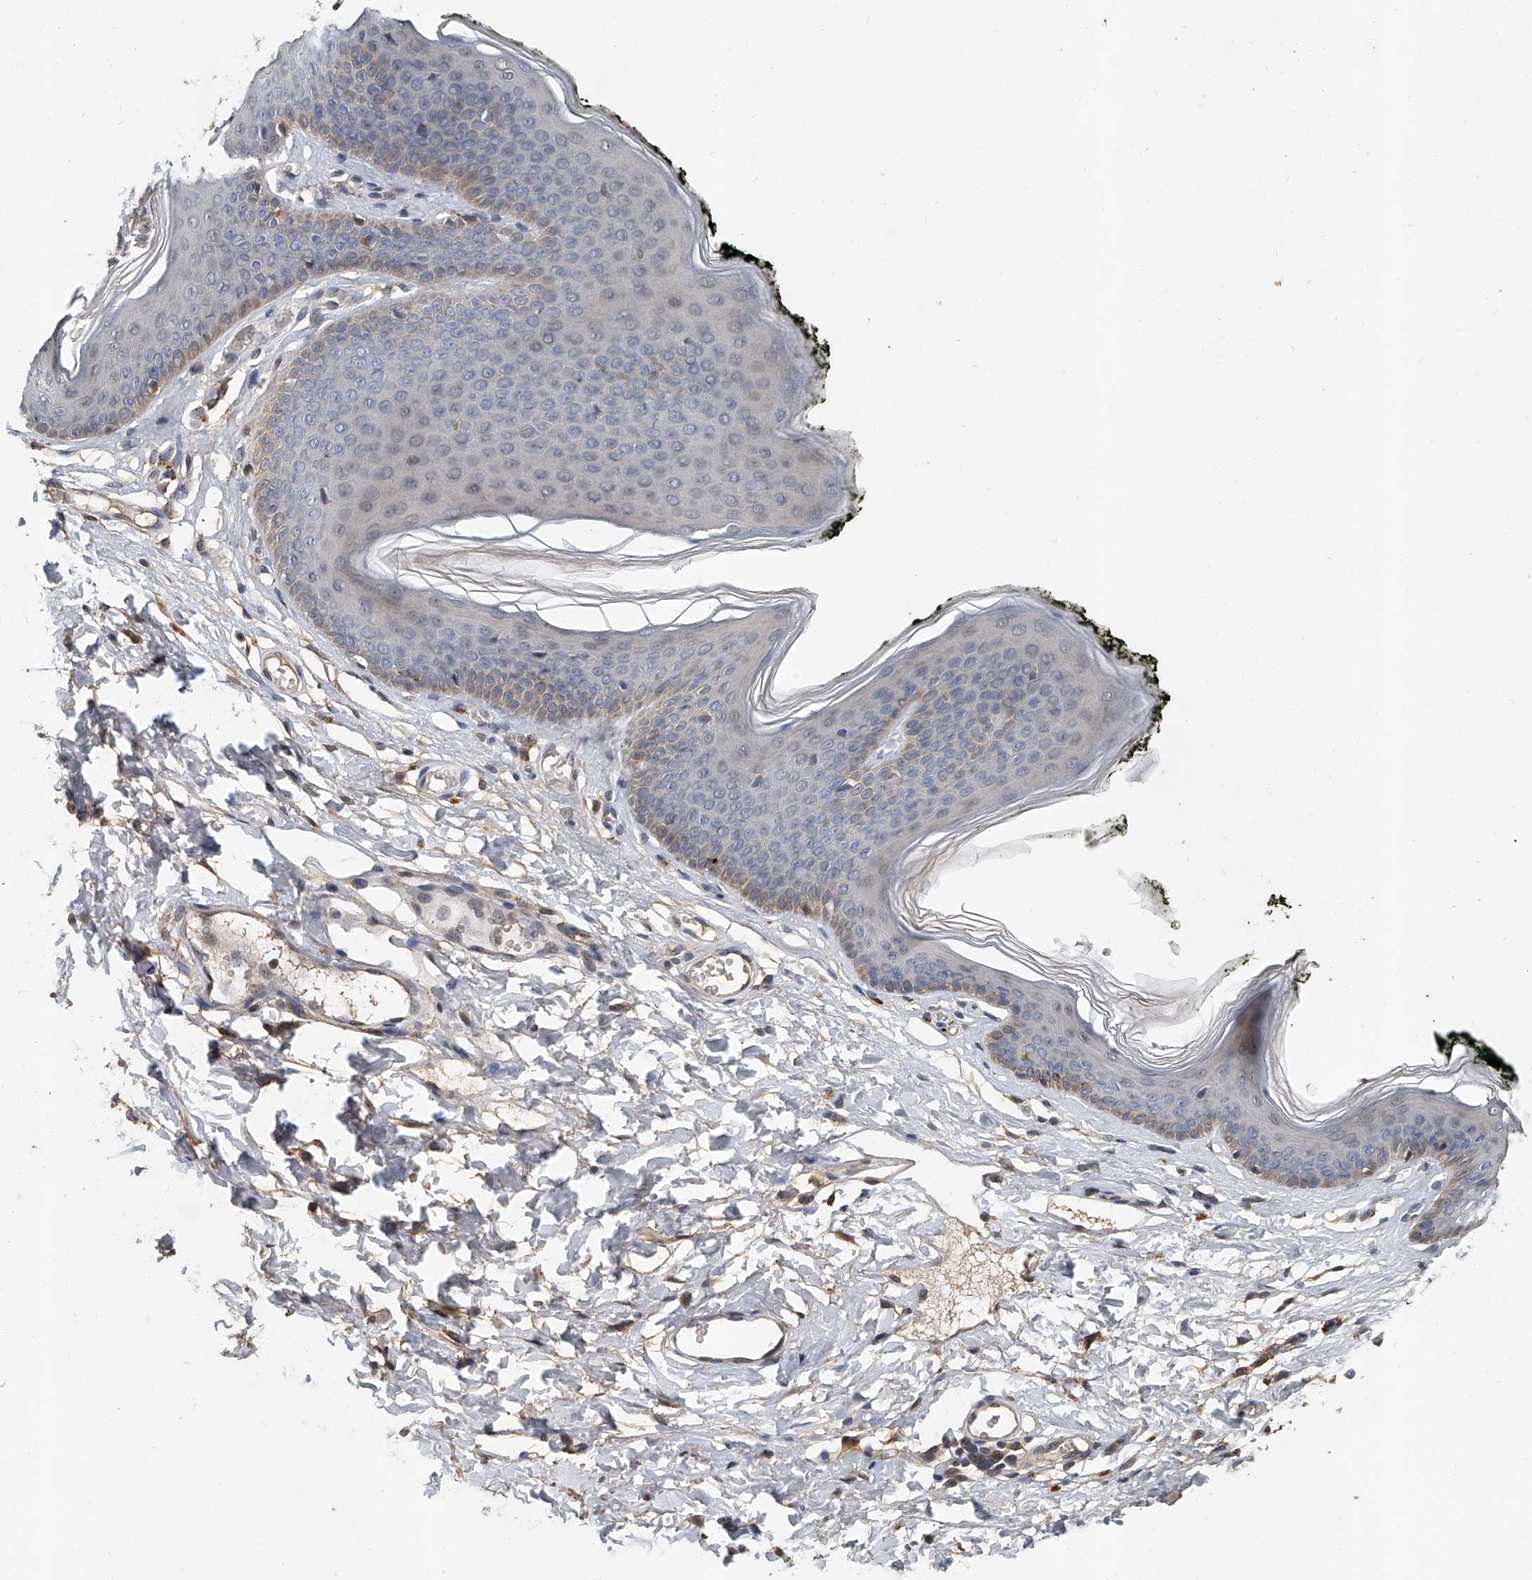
{"staining": {"intensity": "moderate", "quantity": "<25%", "location": "cytoplasmic/membranous"}, "tissue": "skin", "cell_type": "Epidermal cells", "image_type": "normal", "snomed": [{"axis": "morphology", "description": "Normal tissue, NOS"}, {"axis": "morphology", "description": "Inflammation, NOS"}, {"axis": "topography", "description": "Vulva"}], "caption": "IHC of benign skin demonstrates low levels of moderate cytoplasmic/membranous expression in about <25% of epidermal cells. (IHC, brightfield microscopy, high magnification).", "gene": "JAG2", "patient": {"sex": "female", "age": 84}}